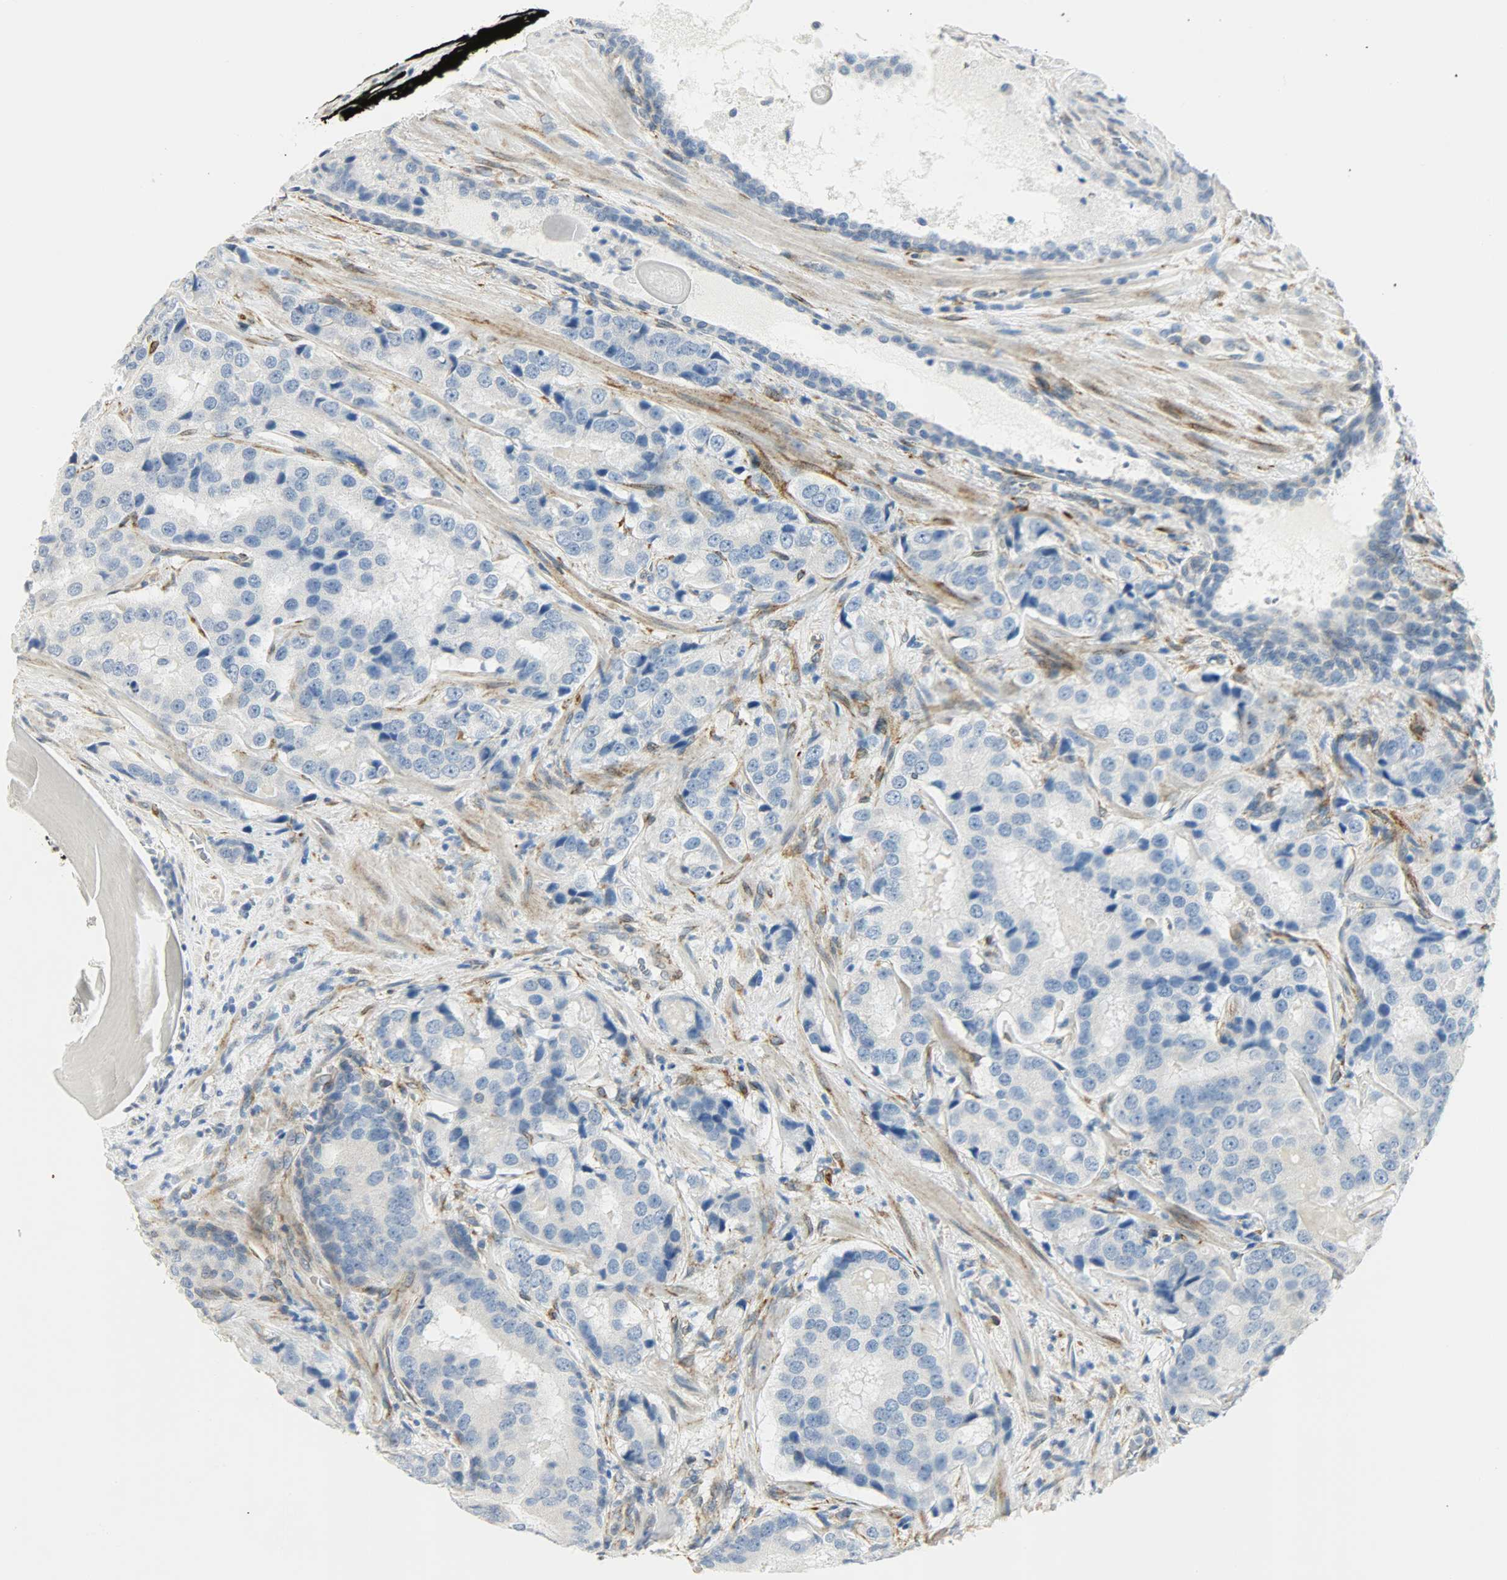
{"staining": {"intensity": "negative", "quantity": "none", "location": "none"}, "tissue": "prostate cancer", "cell_type": "Tumor cells", "image_type": "cancer", "snomed": [{"axis": "morphology", "description": "Adenocarcinoma, High grade"}, {"axis": "topography", "description": "Prostate"}], "caption": "This is an IHC micrograph of prostate cancer. There is no expression in tumor cells.", "gene": "PKD2", "patient": {"sex": "male", "age": 58}}